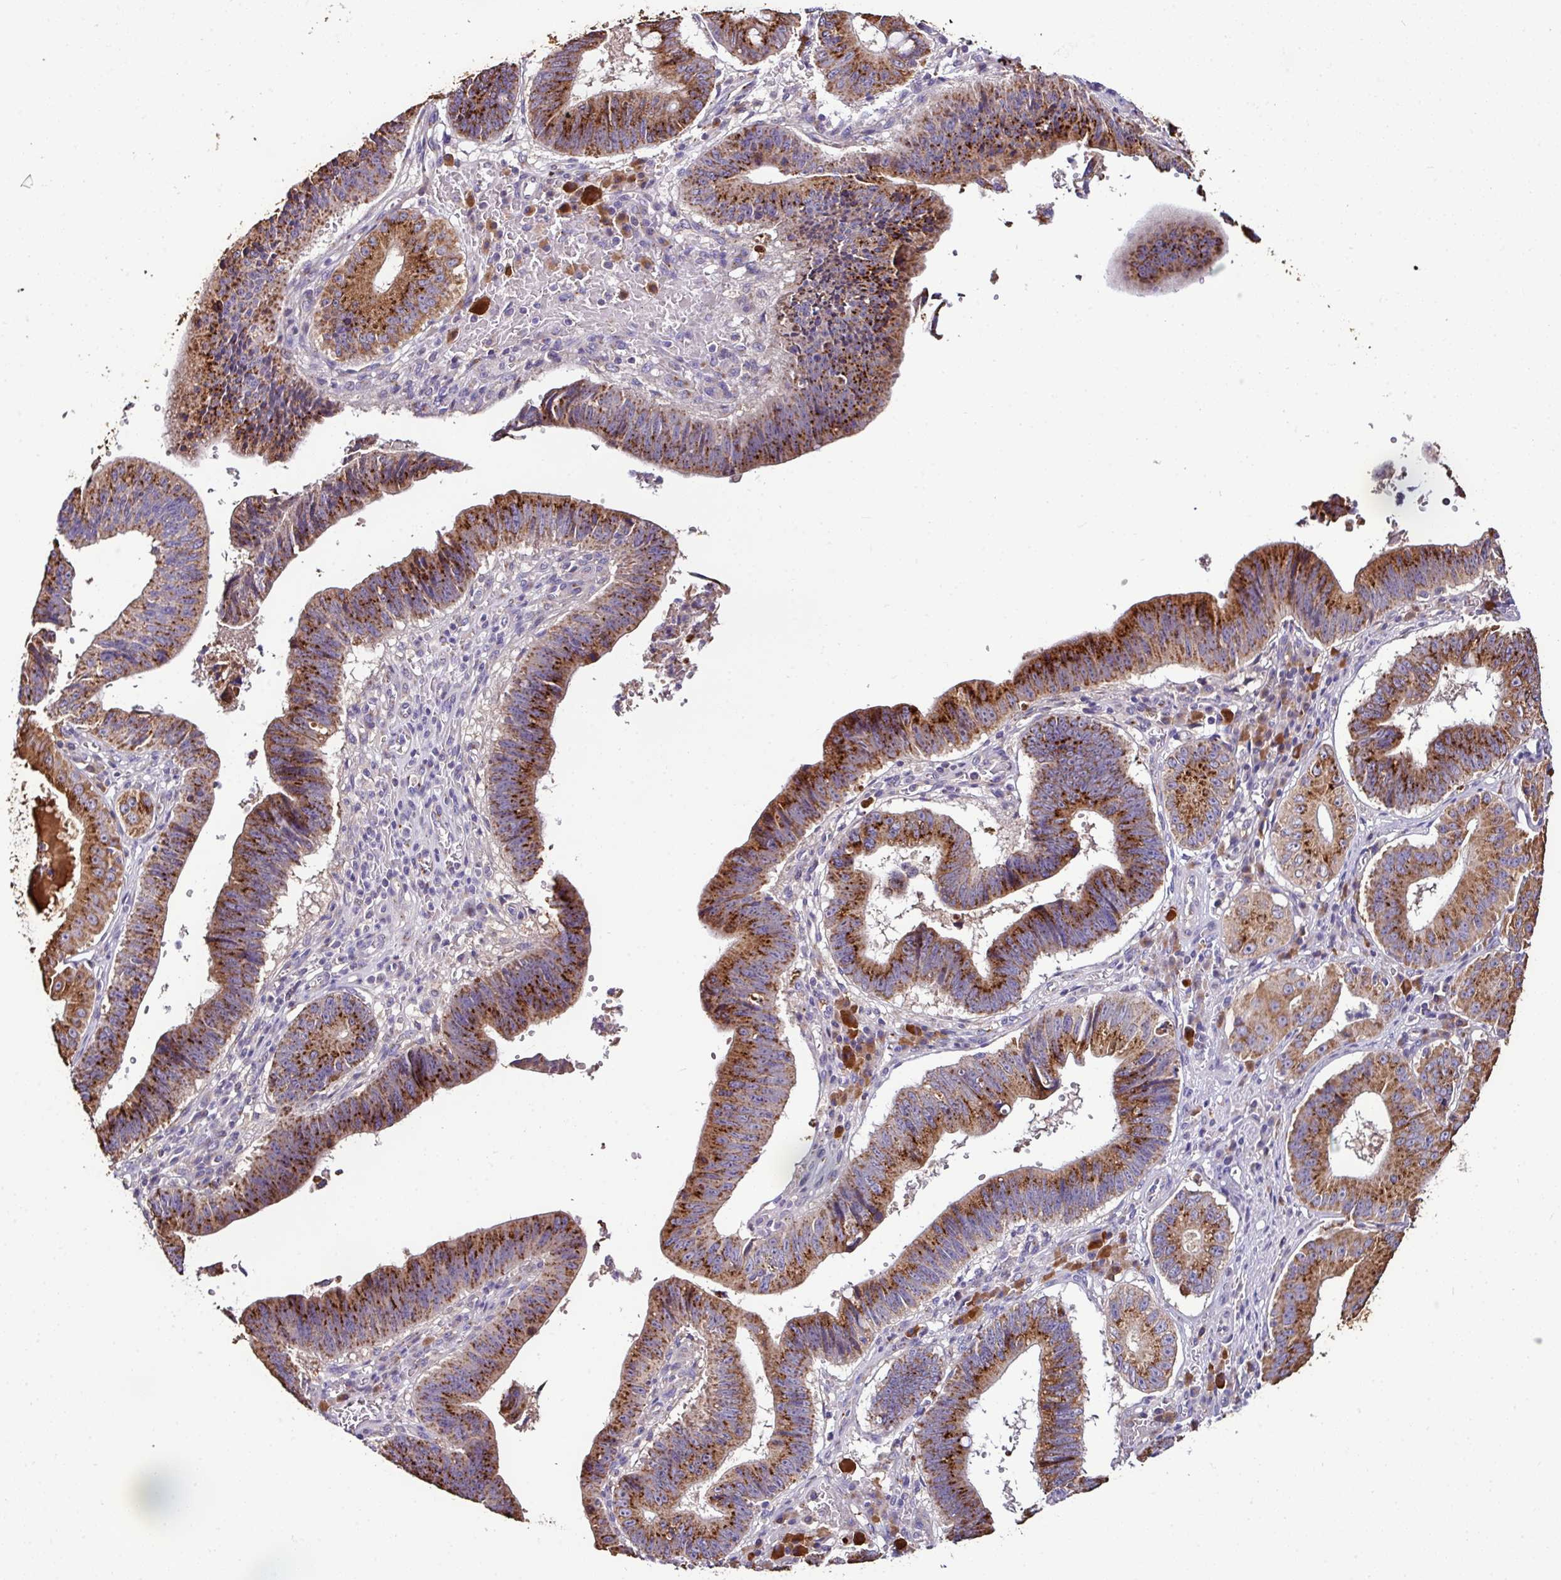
{"staining": {"intensity": "strong", "quantity": ">75%", "location": "cytoplasmic/membranous"}, "tissue": "stomach cancer", "cell_type": "Tumor cells", "image_type": "cancer", "snomed": [{"axis": "morphology", "description": "Adenocarcinoma, NOS"}, {"axis": "topography", "description": "Stomach"}], "caption": "Protein analysis of adenocarcinoma (stomach) tissue demonstrates strong cytoplasmic/membranous expression in about >75% of tumor cells. (Brightfield microscopy of DAB IHC at high magnification).", "gene": "CPD", "patient": {"sex": "male", "age": 59}}